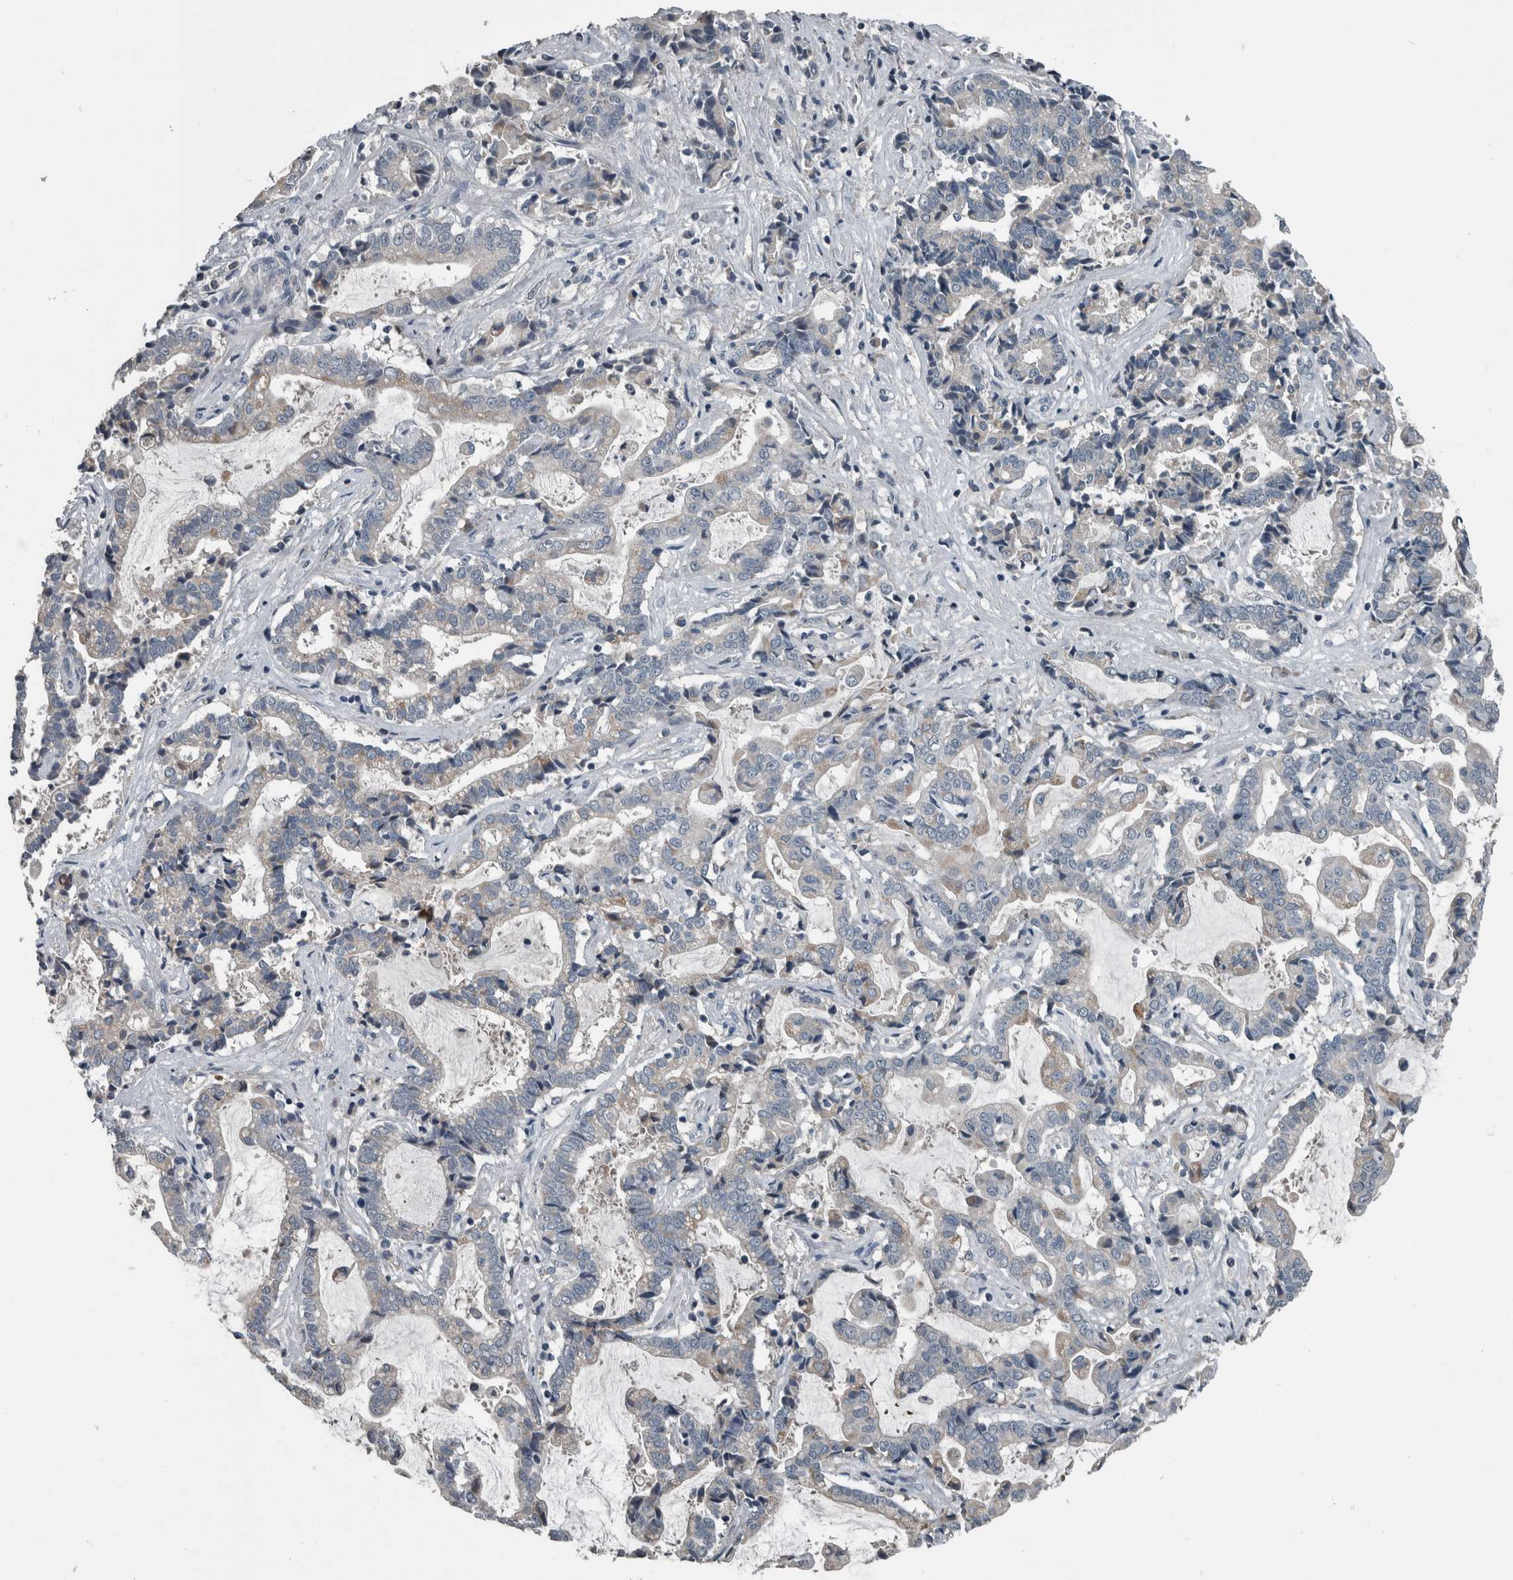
{"staining": {"intensity": "weak", "quantity": "<25%", "location": "cytoplasmic/membranous"}, "tissue": "liver cancer", "cell_type": "Tumor cells", "image_type": "cancer", "snomed": [{"axis": "morphology", "description": "Cholangiocarcinoma"}, {"axis": "topography", "description": "Liver"}], "caption": "The micrograph demonstrates no significant positivity in tumor cells of cholangiocarcinoma (liver).", "gene": "KRT20", "patient": {"sex": "male", "age": 57}}